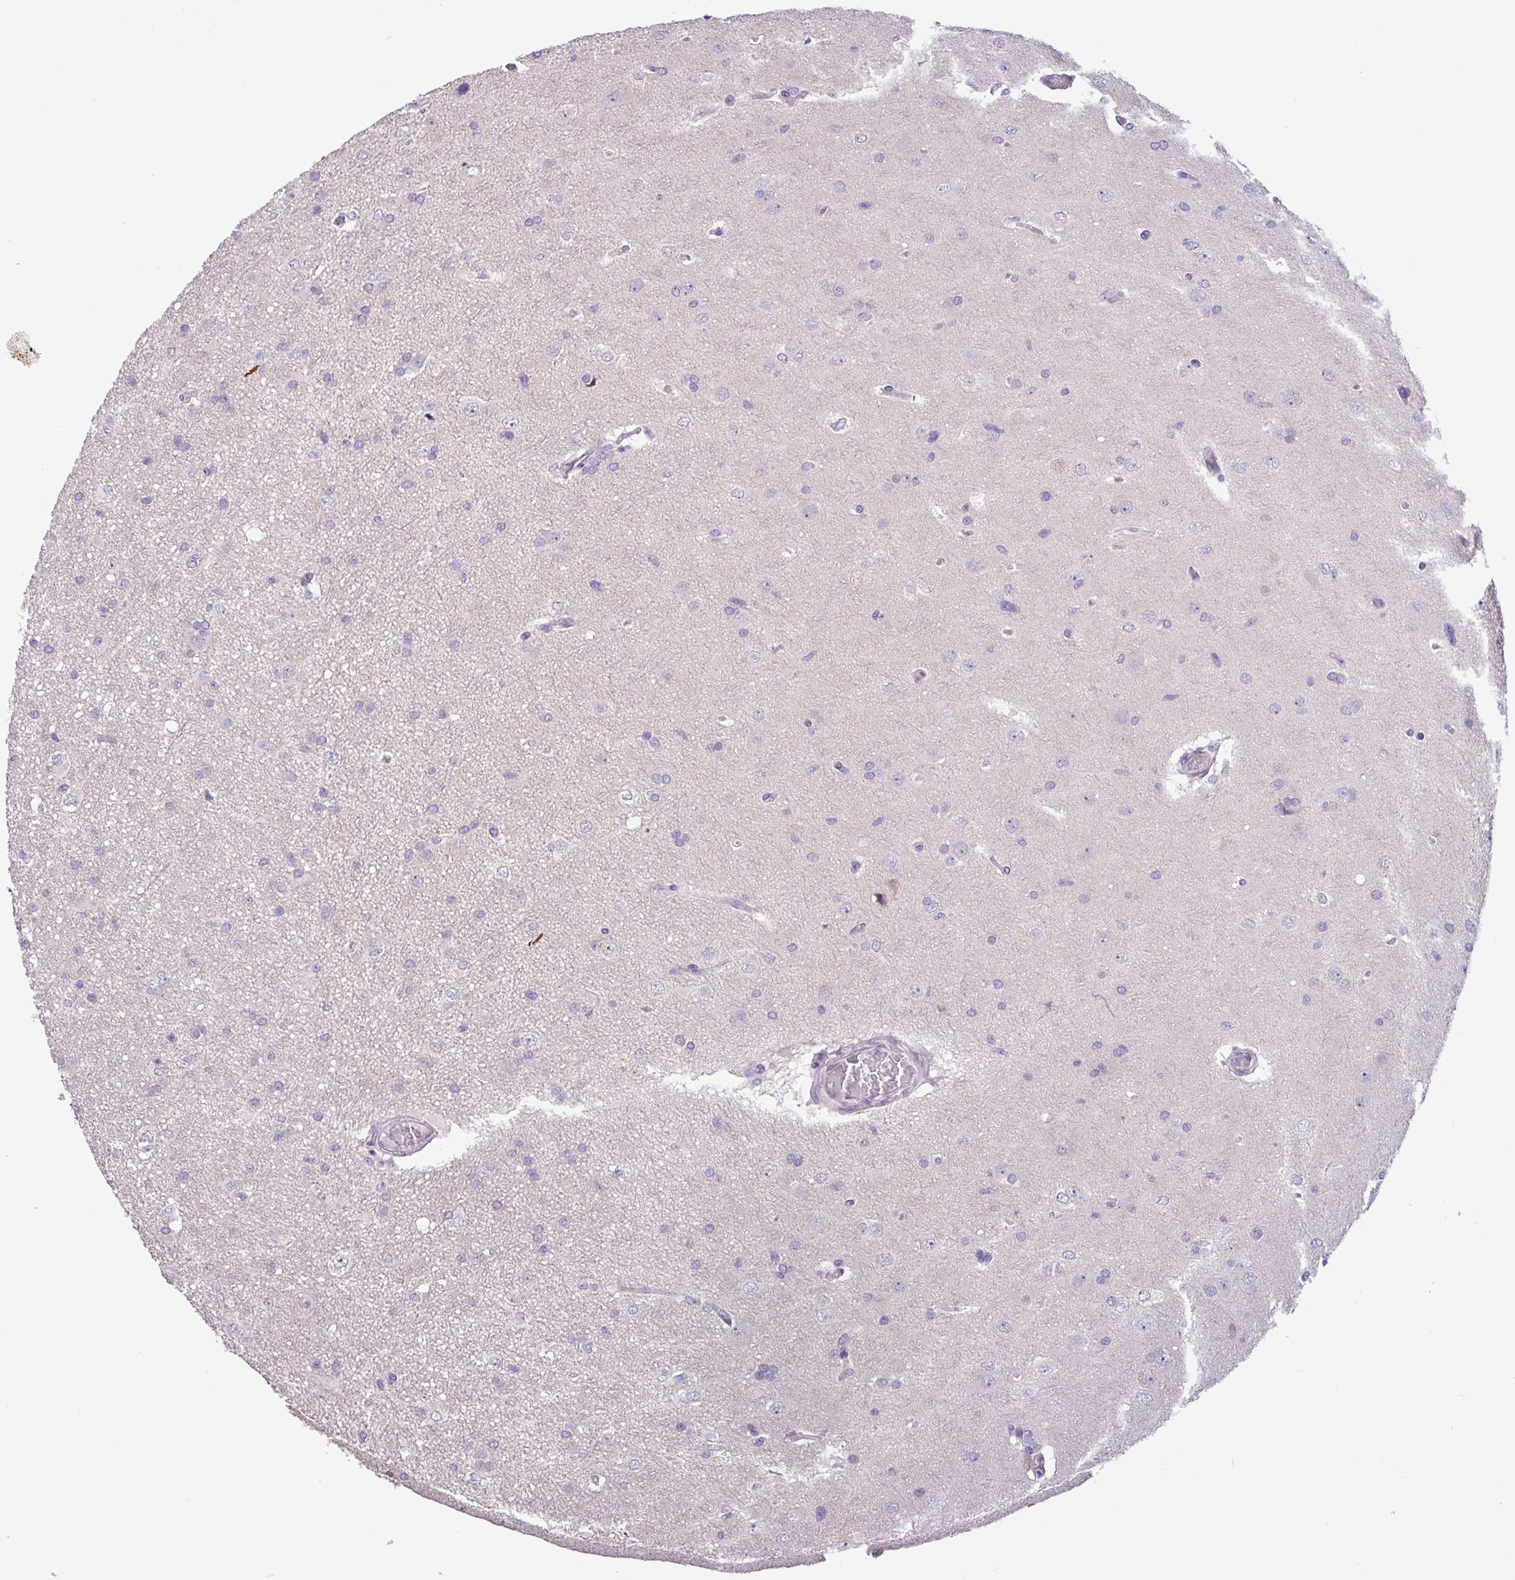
{"staining": {"intensity": "negative", "quantity": "none", "location": "none"}, "tissue": "glioma", "cell_type": "Tumor cells", "image_type": "cancer", "snomed": [{"axis": "morphology", "description": "Glioma, malignant, High grade"}, {"axis": "topography", "description": "Brain"}], "caption": "Immunohistochemistry histopathology image of neoplastic tissue: human glioma stained with DAB displays no significant protein positivity in tumor cells.", "gene": "PNLDC1", "patient": {"sex": "male", "age": 53}}